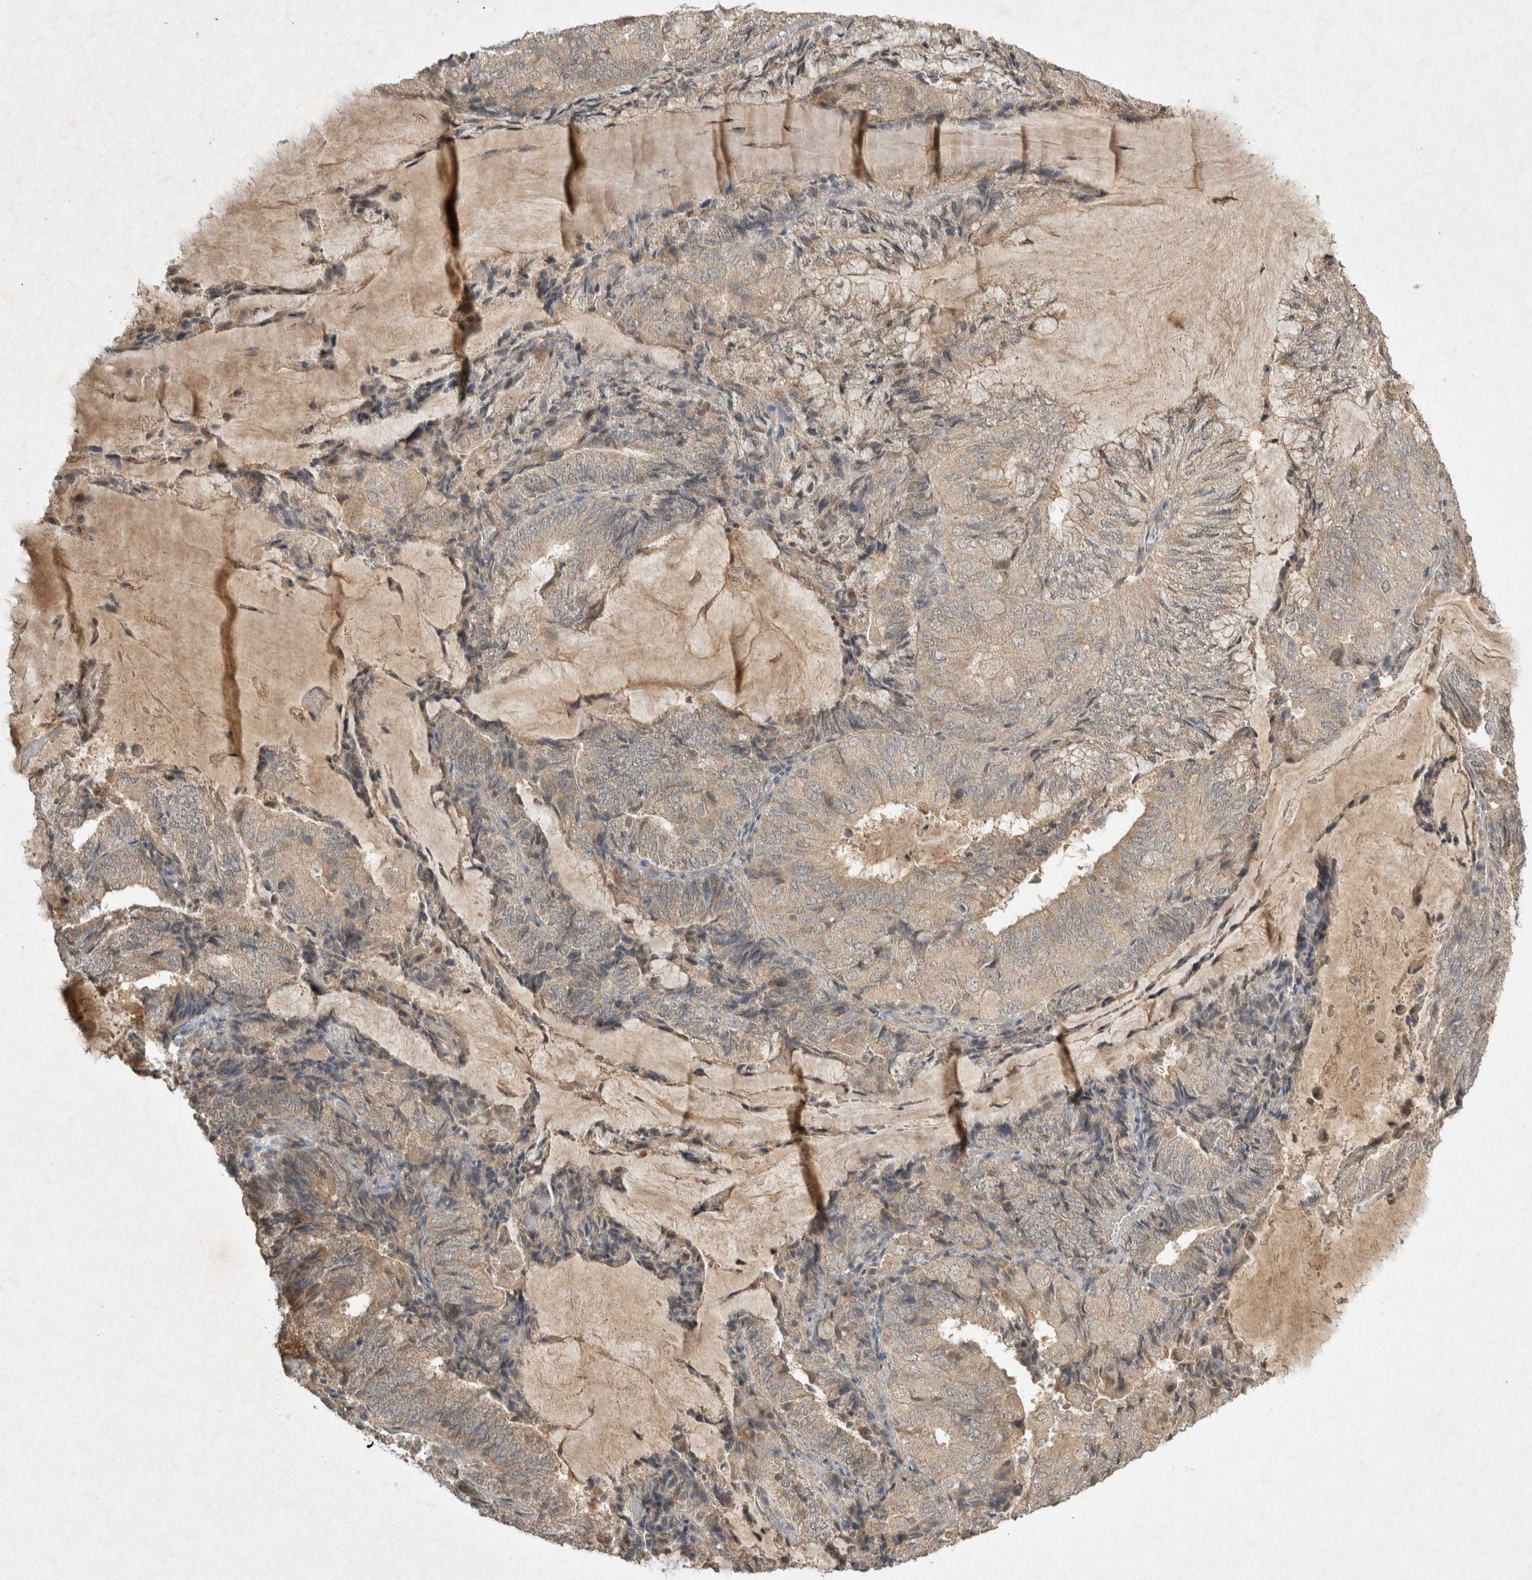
{"staining": {"intensity": "weak", "quantity": ">75%", "location": "cytoplasmic/membranous"}, "tissue": "endometrial cancer", "cell_type": "Tumor cells", "image_type": "cancer", "snomed": [{"axis": "morphology", "description": "Adenocarcinoma, NOS"}, {"axis": "topography", "description": "Endometrium"}], "caption": "Immunohistochemical staining of human endometrial cancer displays low levels of weak cytoplasmic/membranous staining in about >75% of tumor cells.", "gene": "LOXL2", "patient": {"sex": "female", "age": 81}}